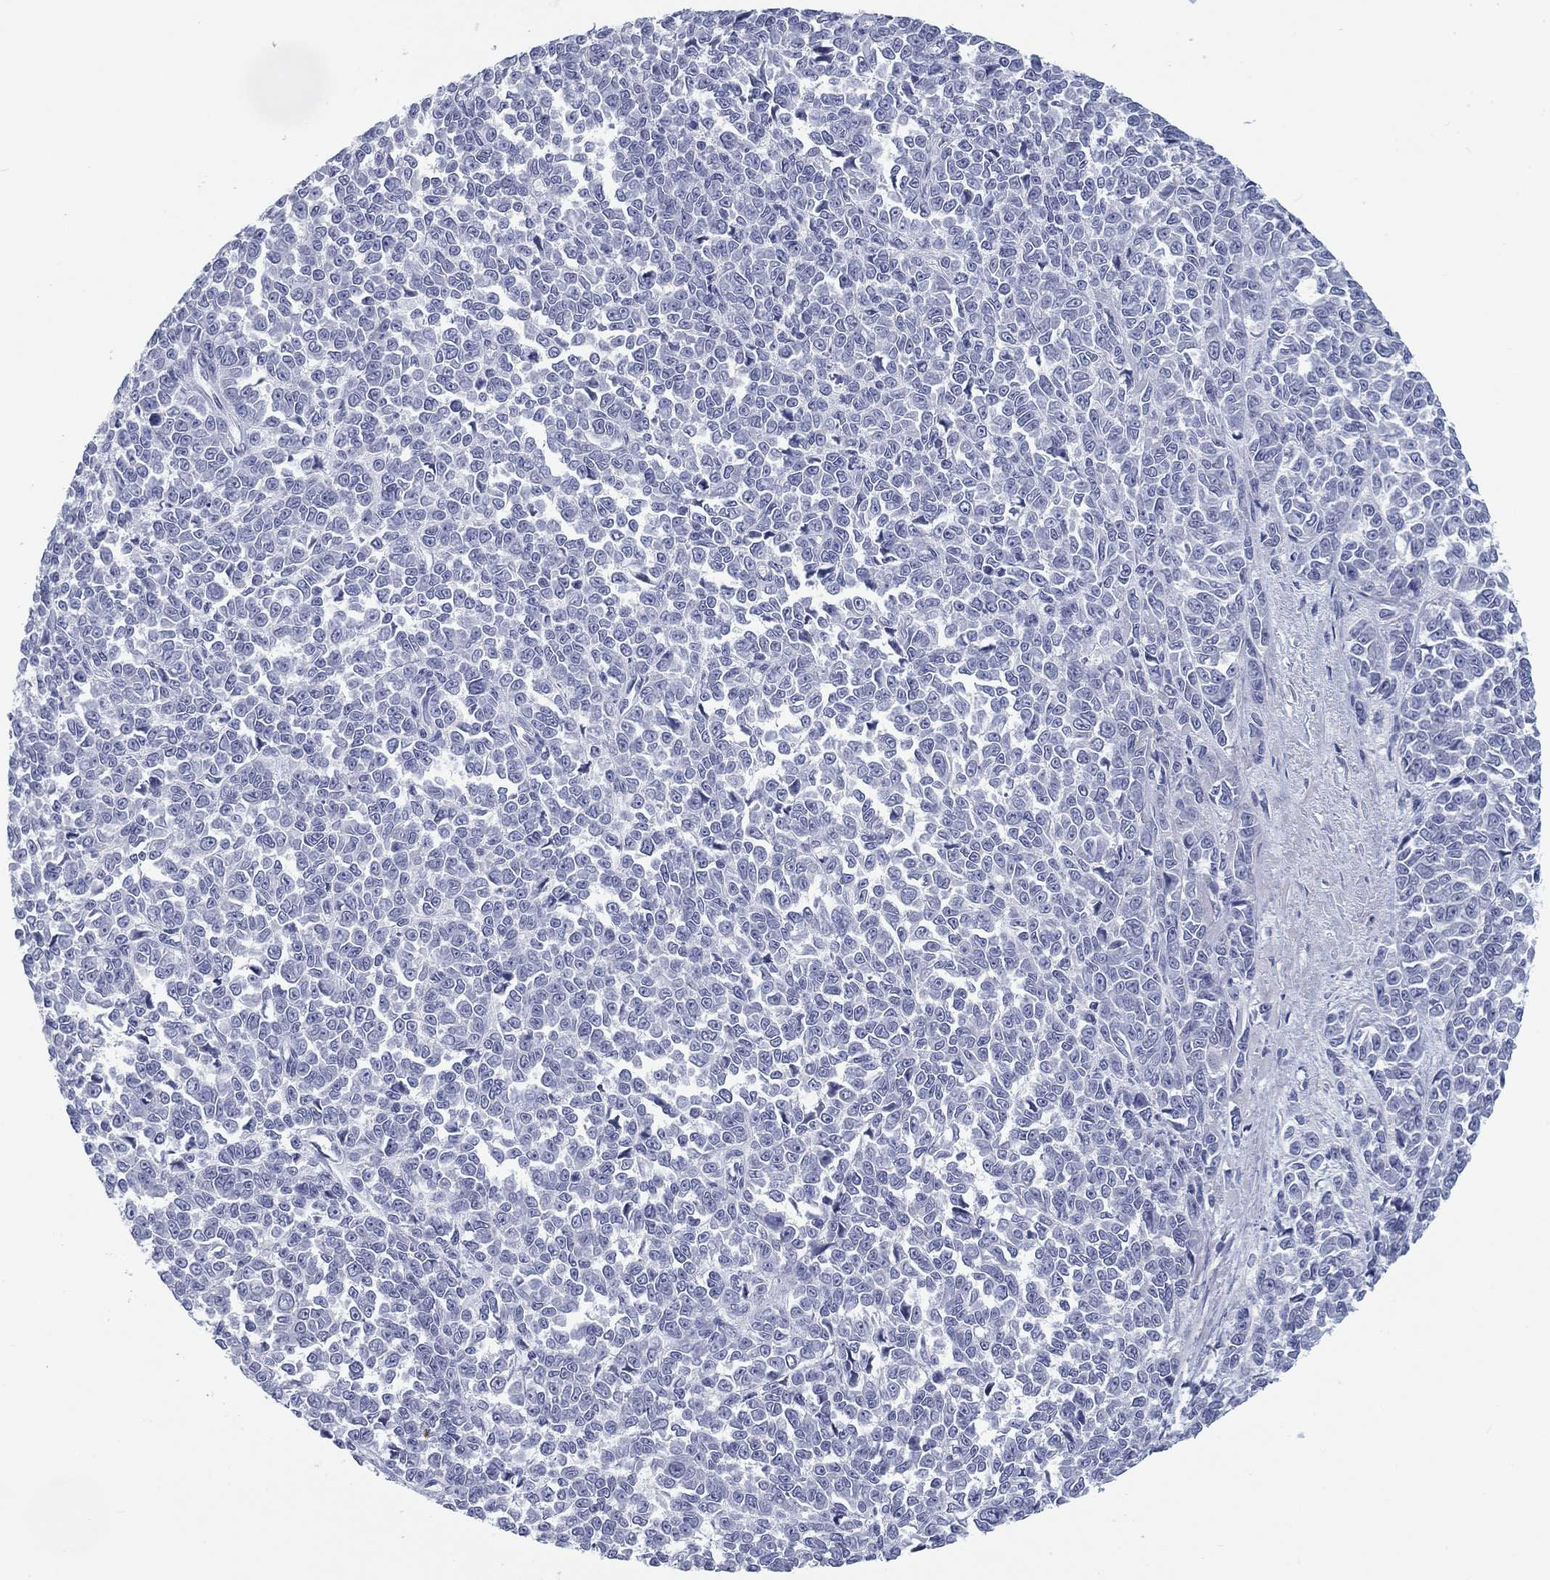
{"staining": {"intensity": "negative", "quantity": "none", "location": "none"}, "tissue": "melanoma", "cell_type": "Tumor cells", "image_type": "cancer", "snomed": [{"axis": "morphology", "description": "Malignant melanoma, NOS"}, {"axis": "topography", "description": "Skin"}], "caption": "This is an immunohistochemistry (IHC) photomicrograph of melanoma. There is no positivity in tumor cells.", "gene": "CALB1", "patient": {"sex": "female", "age": 95}}